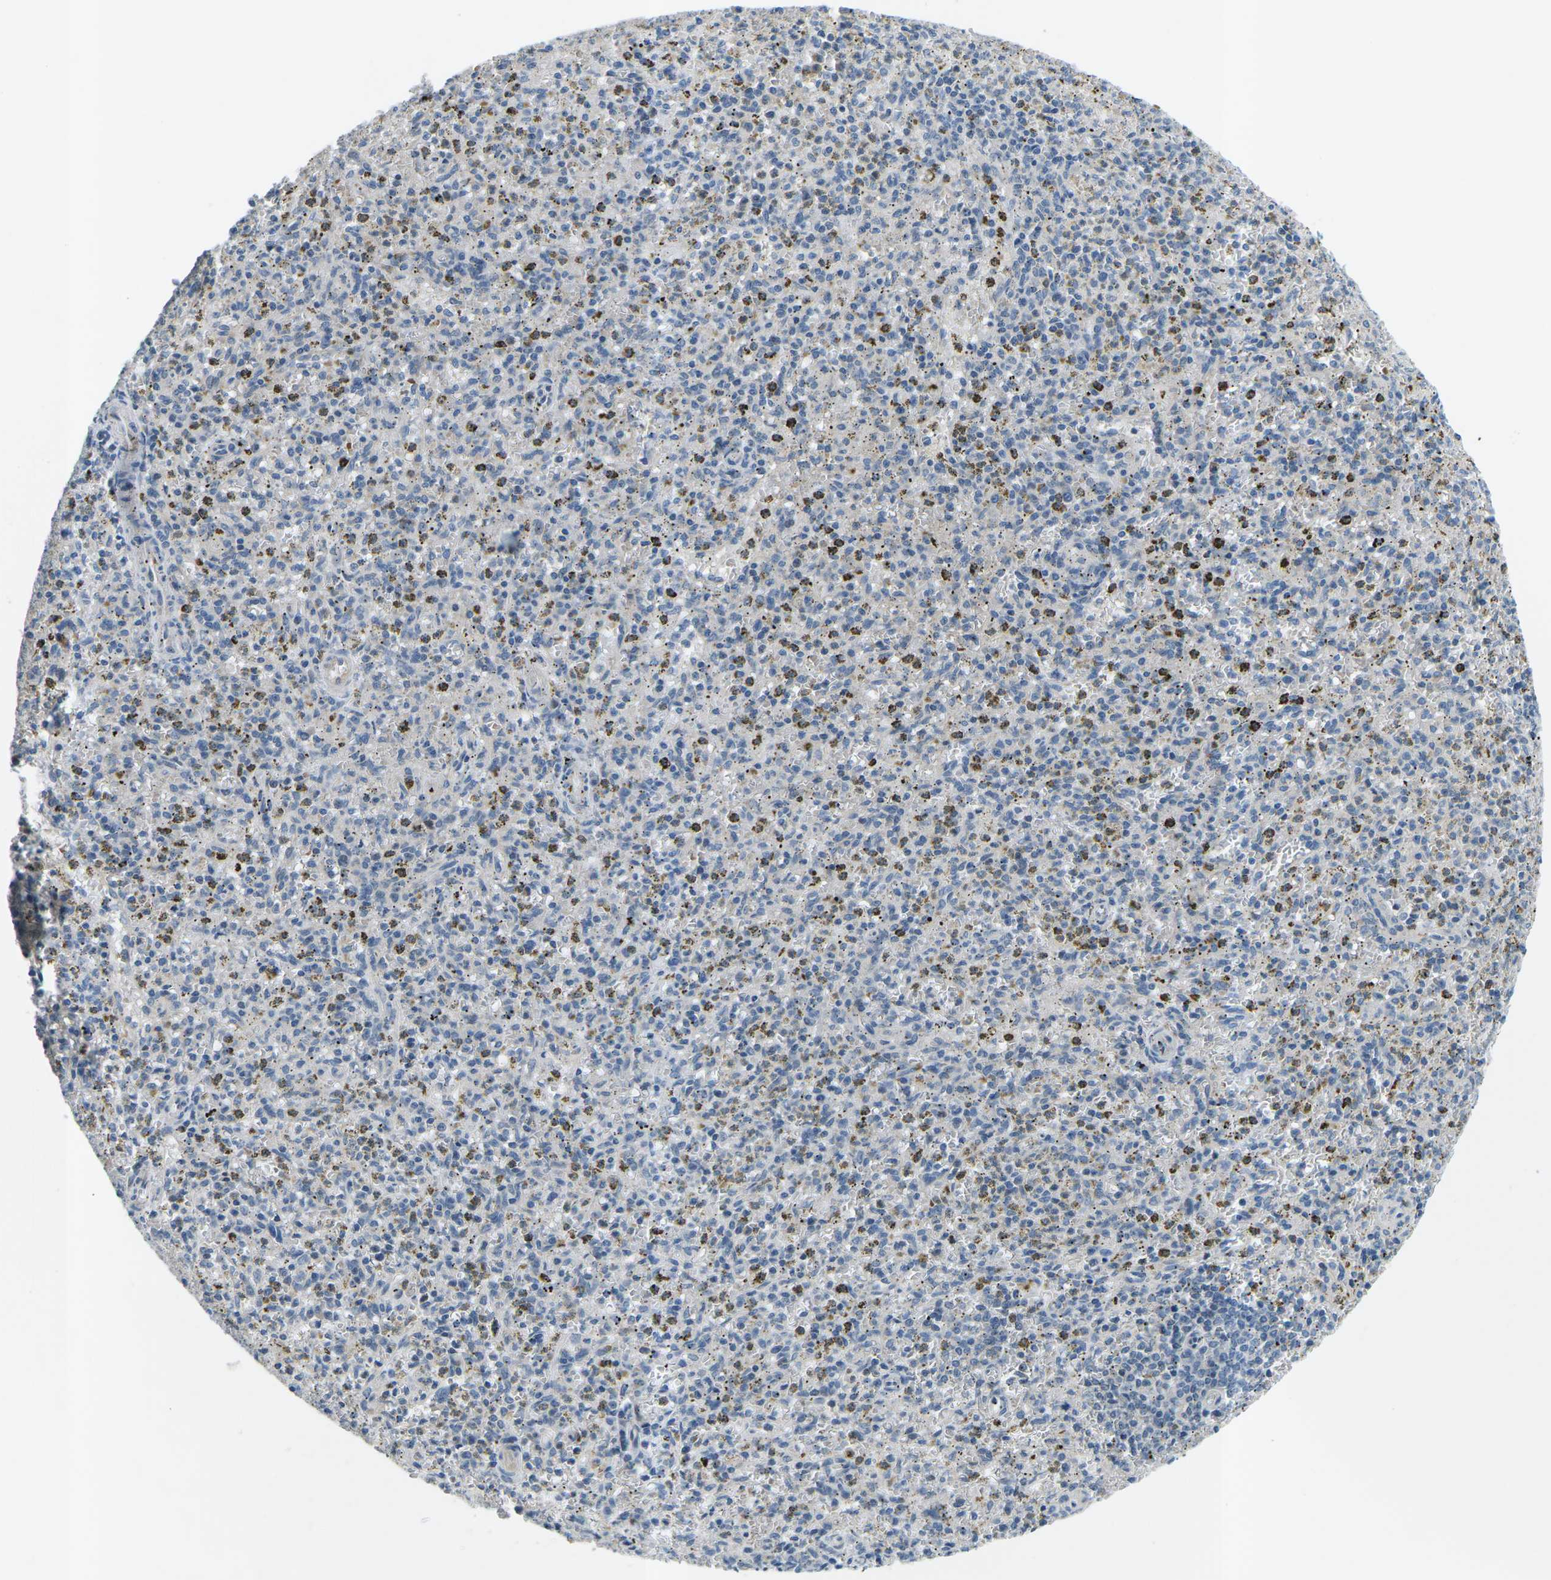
{"staining": {"intensity": "negative", "quantity": "none", "location": "none"}, "tissue": "spleen", "cell_type": "Cells in red pulp", "image_type": "normal", "snomed": [{"axis": "morphology", "description": "Normal tissue, NOS"}, {"axis": "topography", "description": "Spleen"}], "caption": "This is an immunohistochemistry micrograph of benign spleen. There is no expression in cells in red pulp.", "gene": "CTNND1", "patient": {"sex": "male", "age": 72}}